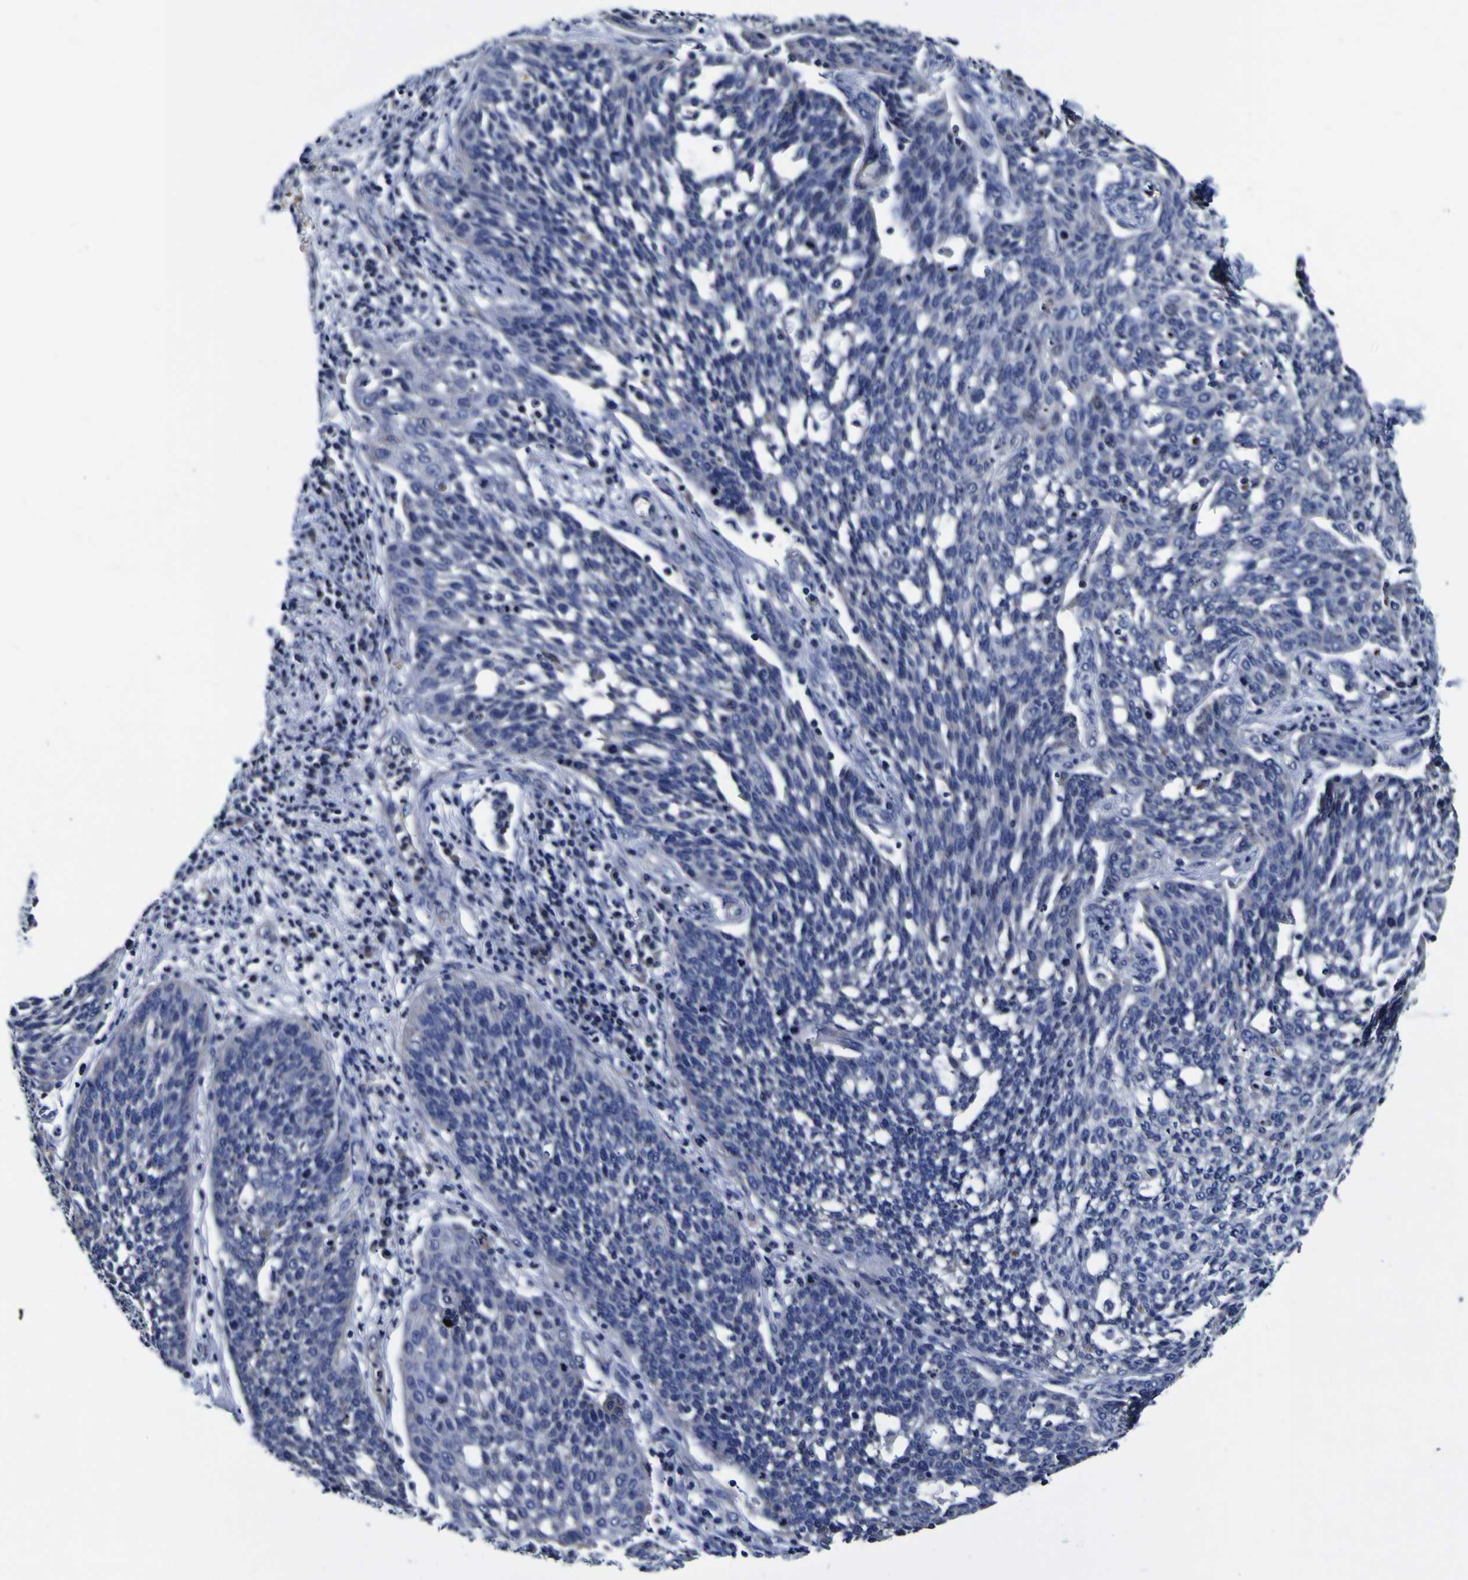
{"staining": {"intensity": "moderate", "quantity": "<25%", "location": "cytoplasmic/membranous,nuclear"}, "tissue": "cervical cancer", "cell_type": "Tumor cells", "image_type": "cancer", "snomed": [{"axis": "morphology", "description": "Squamous cell carcinoma, NOS"}, {"axis": "topography", "description": "Cervix"}], "caption": "This micrograph reveals IHC staining of human squamous cell carcinoma (cervical), with low moderate cytoplasmic/membranous and nuclear staining in about <25% of tumor cells.", "gene": "PDLIM4", "patient": {"sex": "female", "age": 34}}